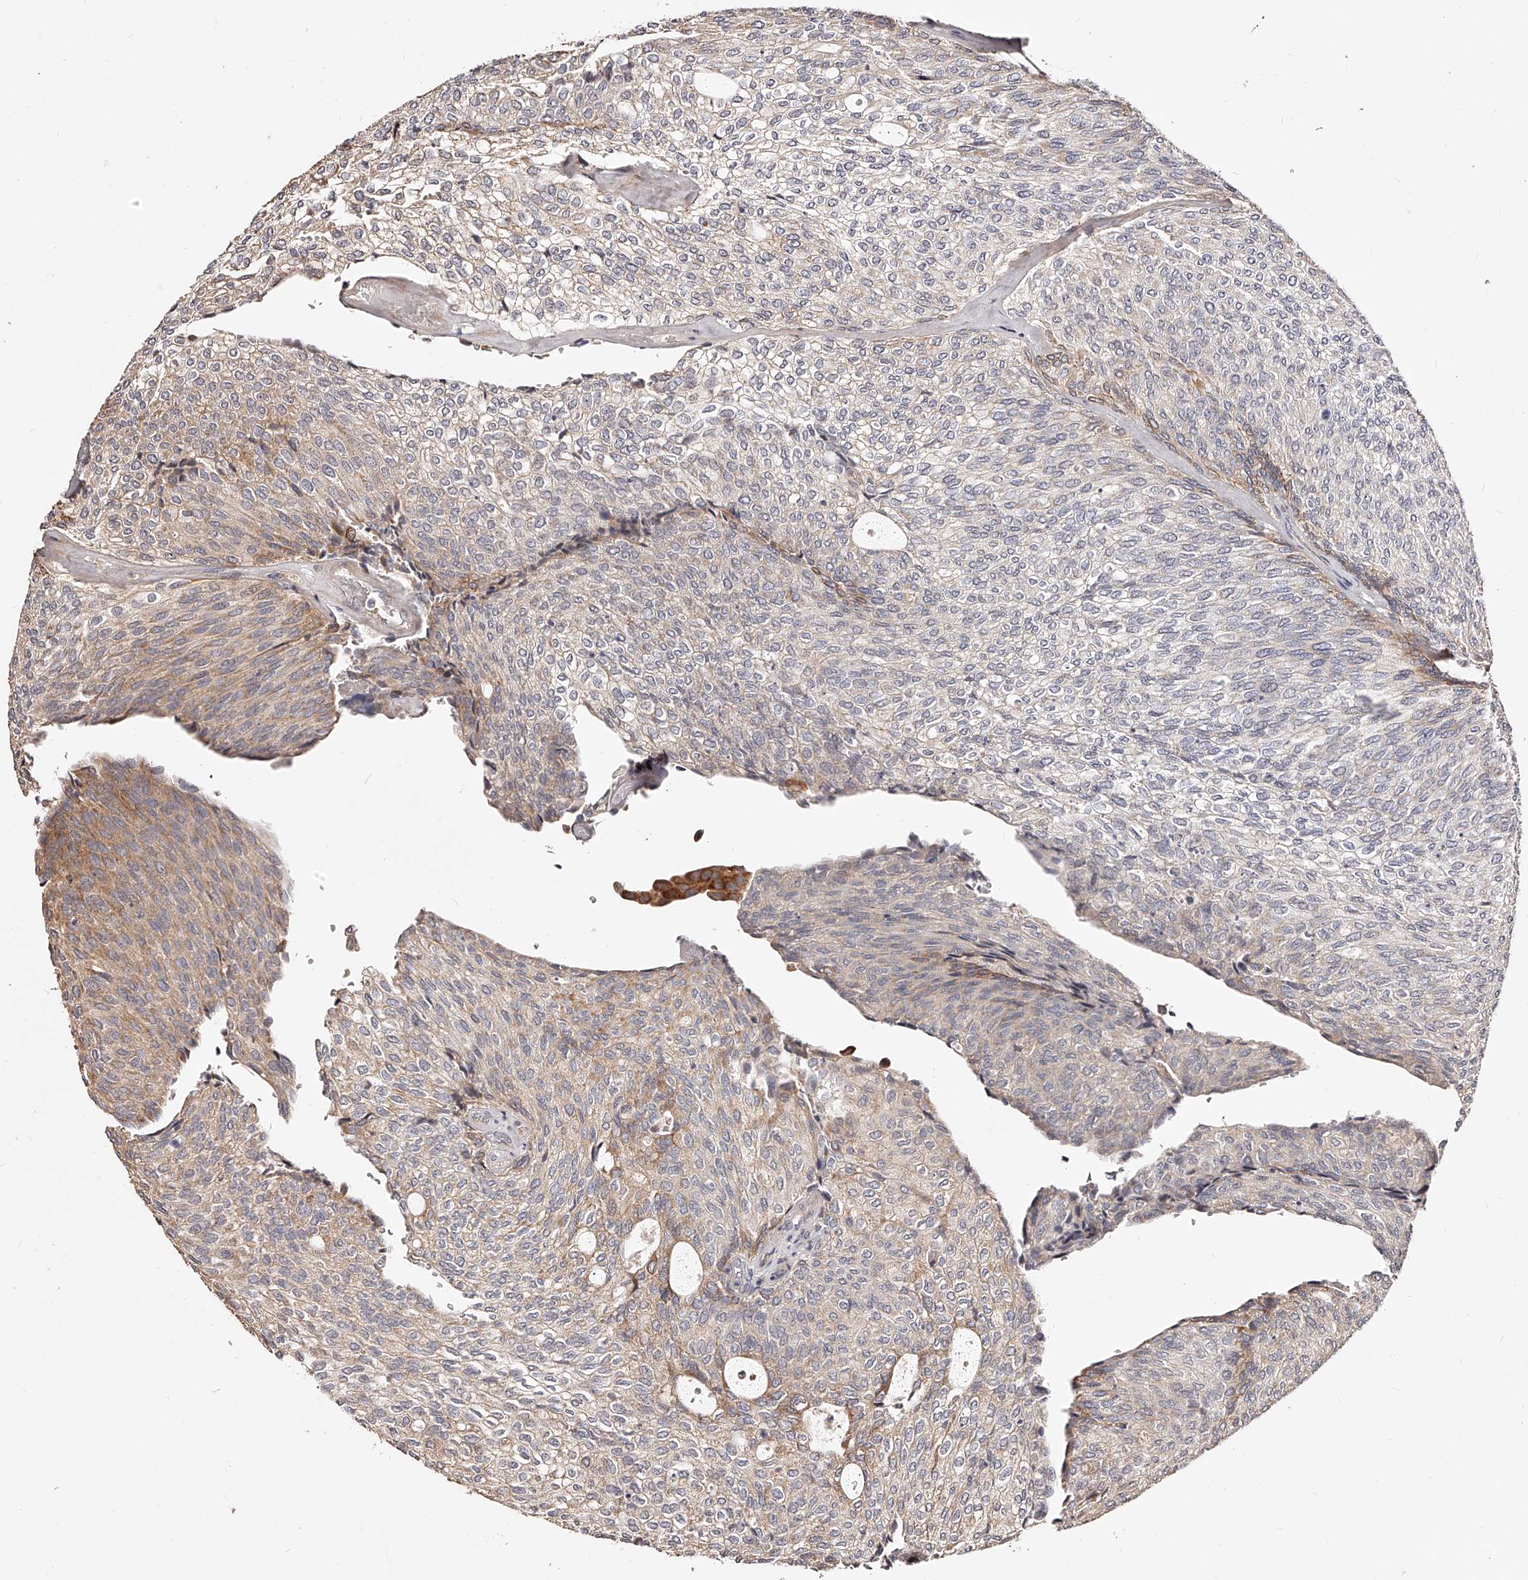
{"staining": {"intensity": "moderate", "quantity": "<25%", "location": "cytoplasmic/membranous"}, "tissue": "urothelial cancer", "cell_type": "Tumor cells", "image_type": "cancer", "snomed": [{"axis": "morphology", "description": "Urothelial carcinoma, Low grade"}, {"axis": "topography", "description": "Urinary bladder"}], "caption": "High-power microscopy captured an IHC photomicrograph of low-grade urothelial carcinoma, revealing moderate cytoplasmic/membranous expression in about <25% of tumor cells.", "gene": "ZNF502", "patient": {"sex": "female", "age": 79}}